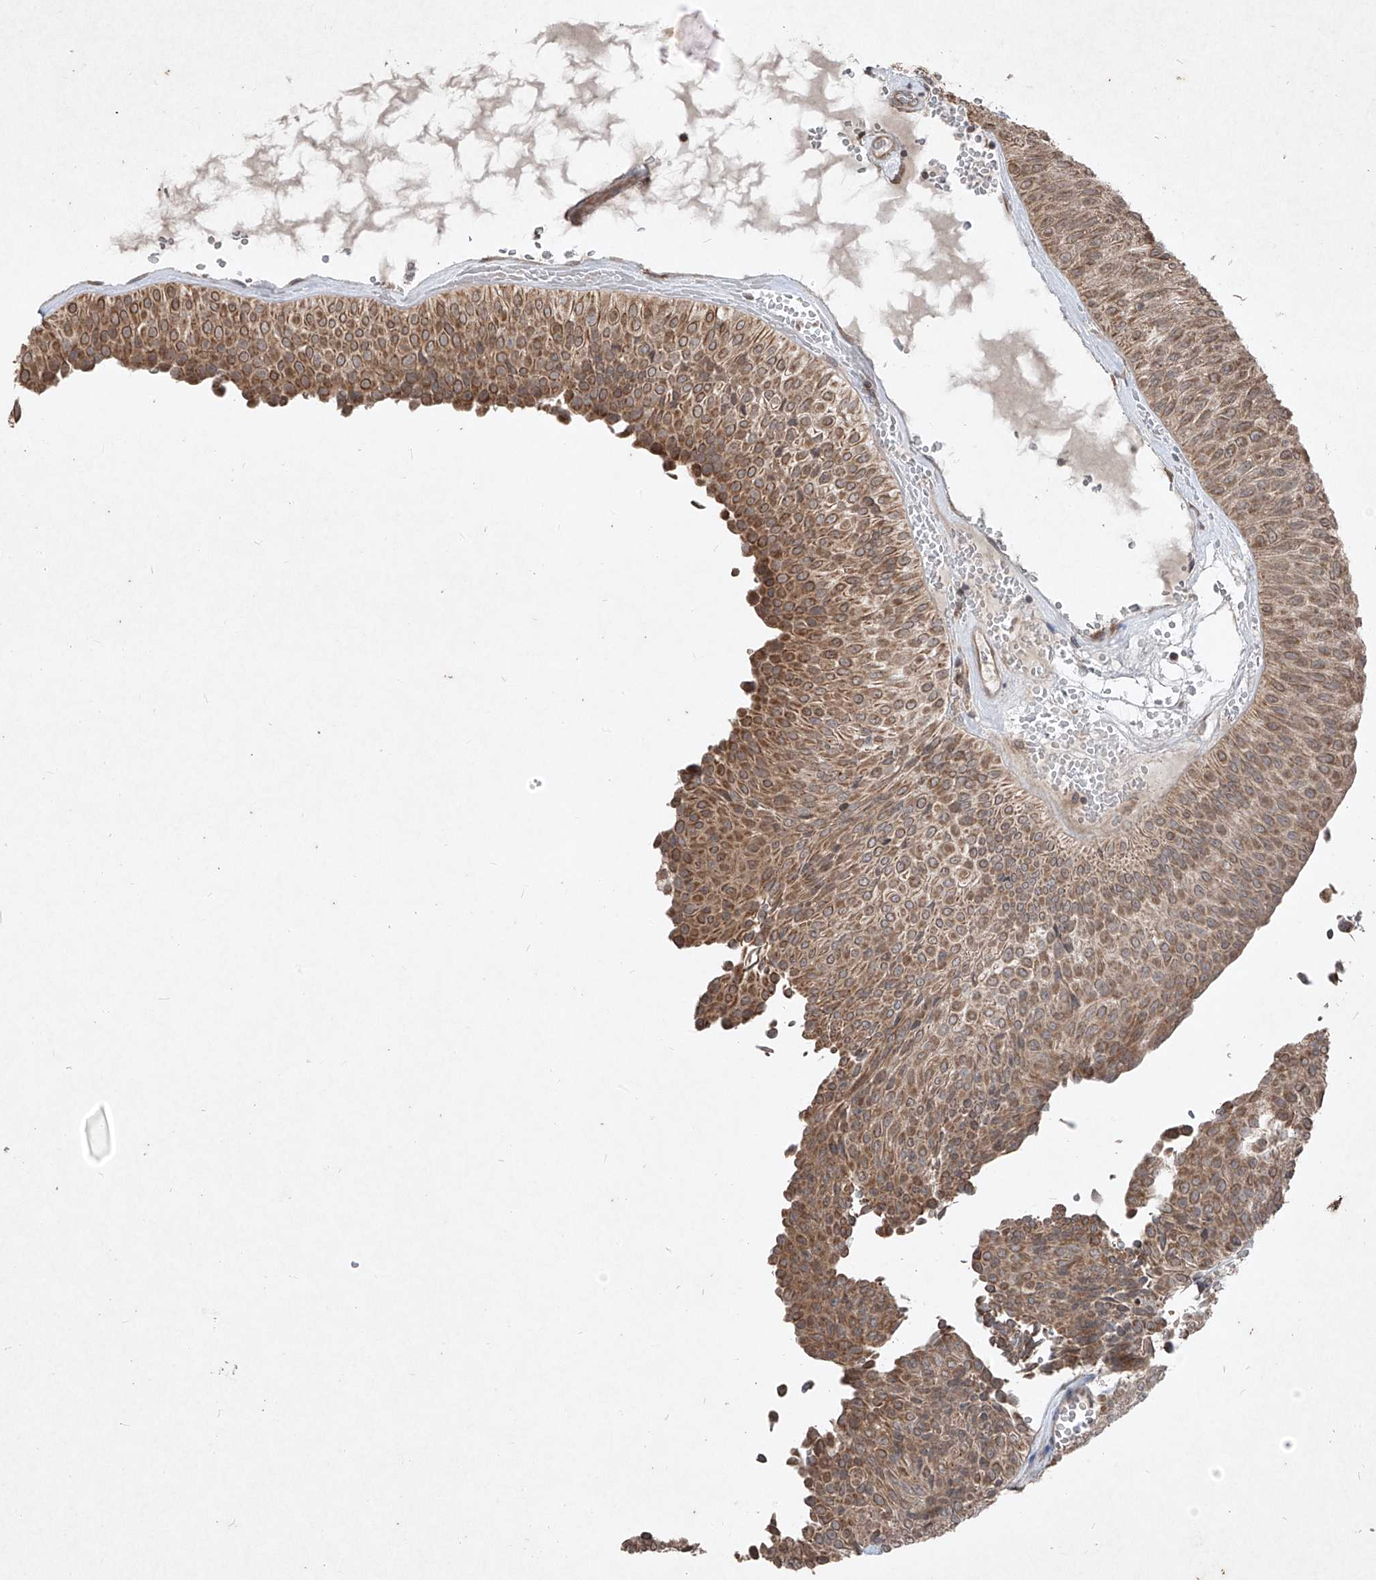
{"staining": {"intensity": "moderate", "quantity": ">75%", "location": "cytoplasmic/membranous"}, "tissue": "urothelial cancer", "cell_type": "Tumor cells", "image_type": "cancer", "snomed": [{"axis": "morphology", "description": "Urothelial carcinoma, Low grade"}, {"axis": "topography", "description": "Urinary bladder"}], "caption": "This photomicrograph exhibits immunohistochemistry staining of human low-grade urothelial carcinoma, with medium moderate cytoplasmic/membranous expression in approximately >75% of tumor cells.", "gene": "ABCD3", "patient": {"sex": "male", "age": 78}}